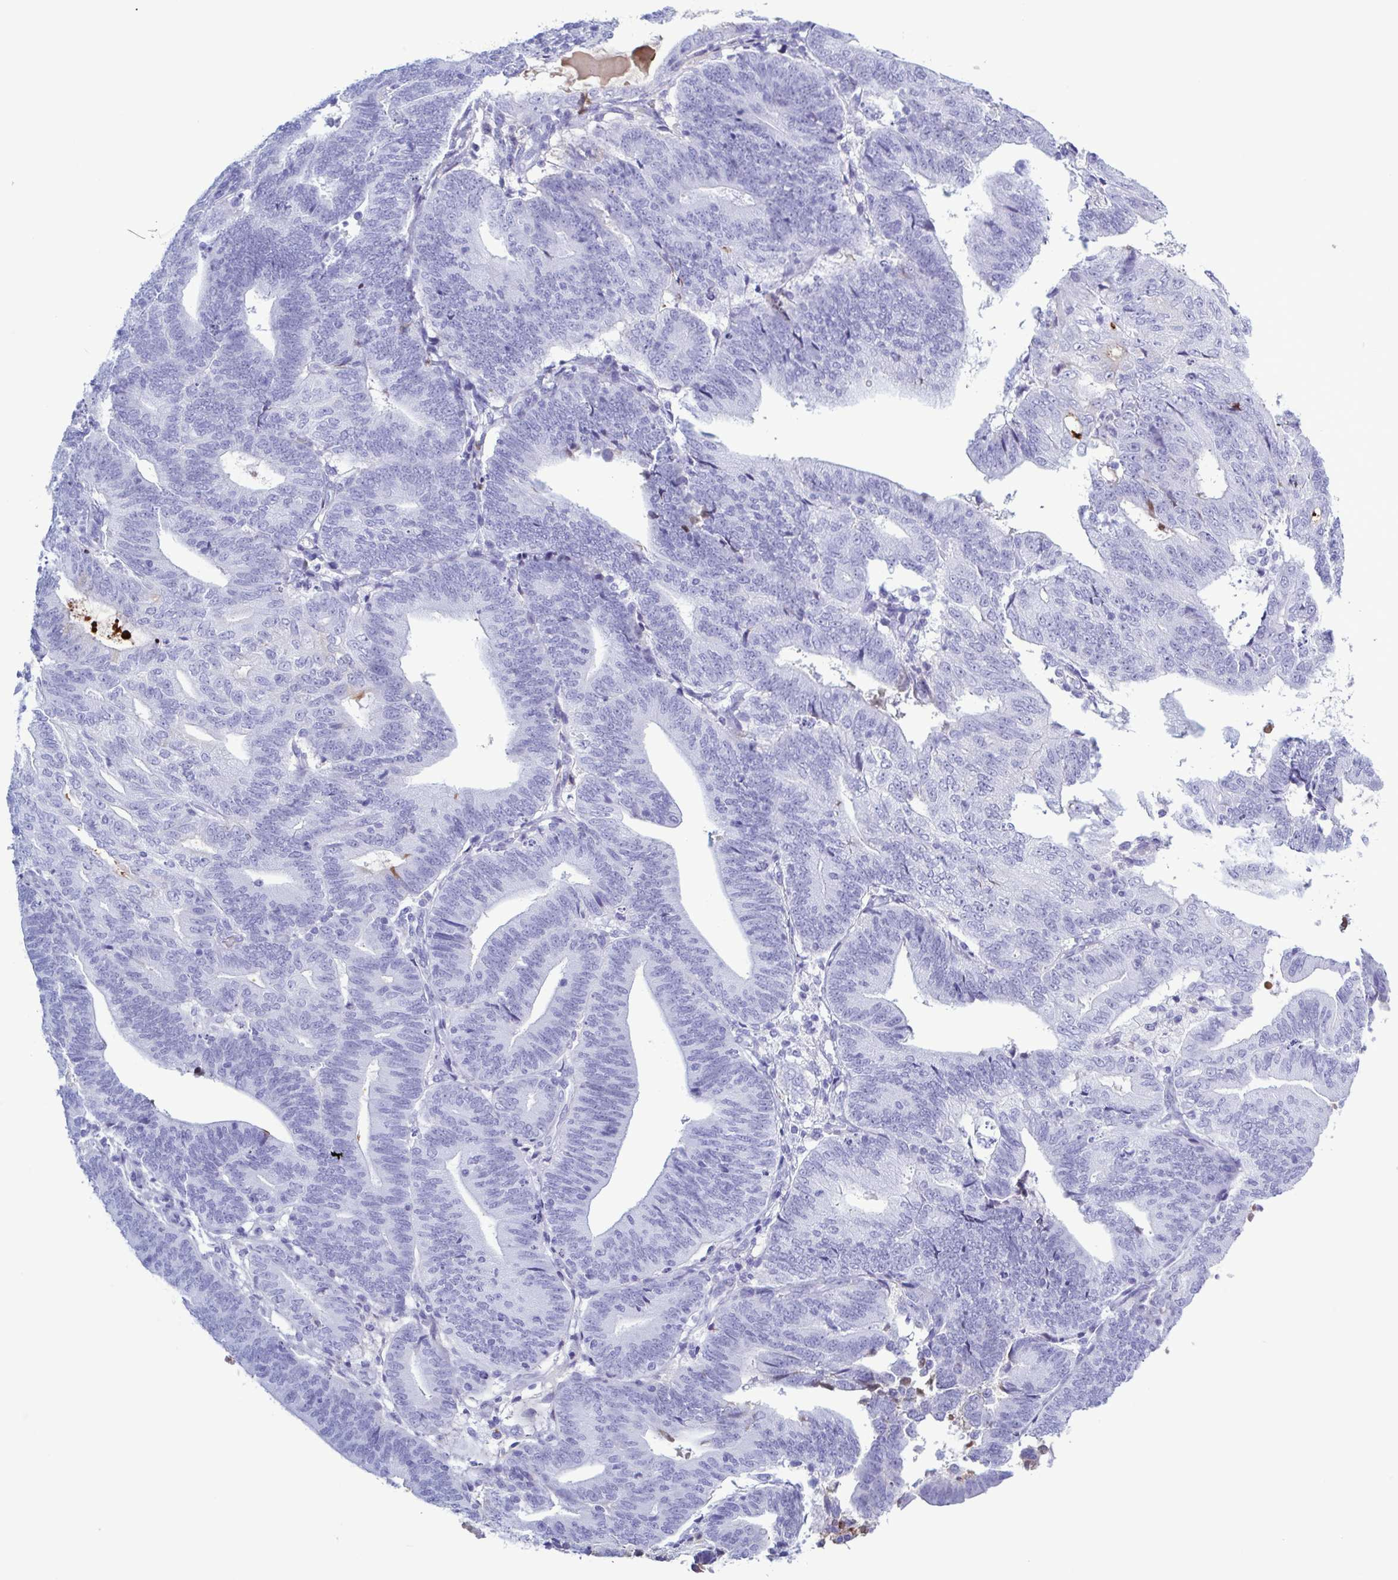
{"staining": {"intensity": "negative", "quantity": "none", "location": "none"}, "tissue": "endometrial cancer", "cell_type": "Tumor cells", "image_type": "cancer", "snomed": [{"axis": "morphology", "description": "Adenocarcinoma, NOS"}, {"axis": "topography", "description": "Endometrium"}], "caption": "A photomicrograph of human adenocarcinoma (endometrial) is negative for staining in tumor cells.", "gene": "LTF", "patient": {"sex": "female", "age": 70}}